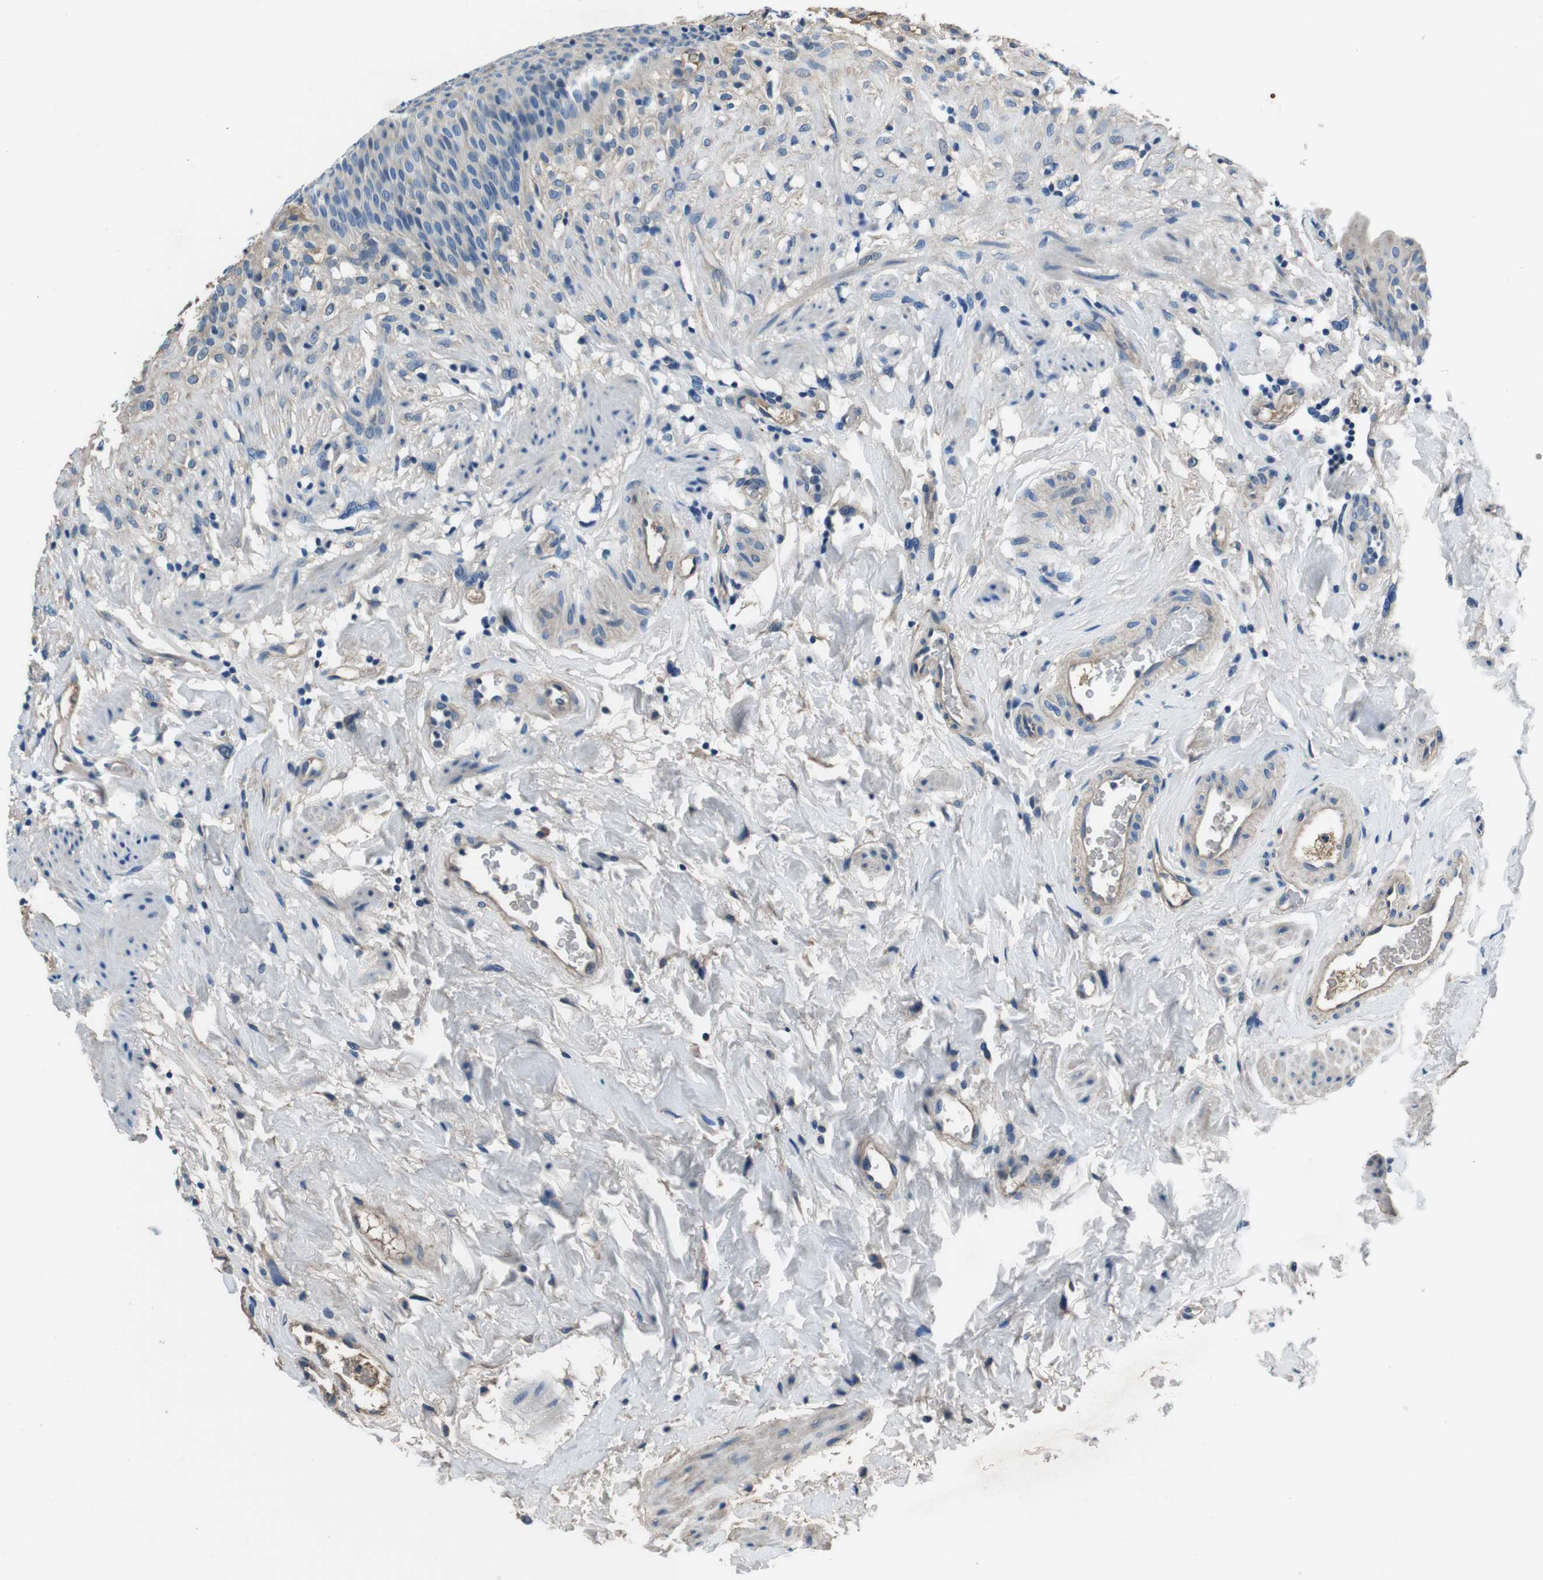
{"staining": {"intensity": "weak", "quantity": "<25%", "location": "cytoplasmic/membranous"}, "tissue": "urinary bladder", "cell_type": "Urothelial cells", "image_type": "normal", "snomed": [{"axis": "morphology", "description": "Normal tissue, NOS"}, {"axis": "topography", "description": "Urinary bladder"}], "caption": "Immunohistochemistry (IHC) photomicrograph of normal human urinary bladder stained for a protein (brown), which shows no expression in urothelial cells.", "gene": "CASQ1", "patient": {"sex": "female", "age": 79}}